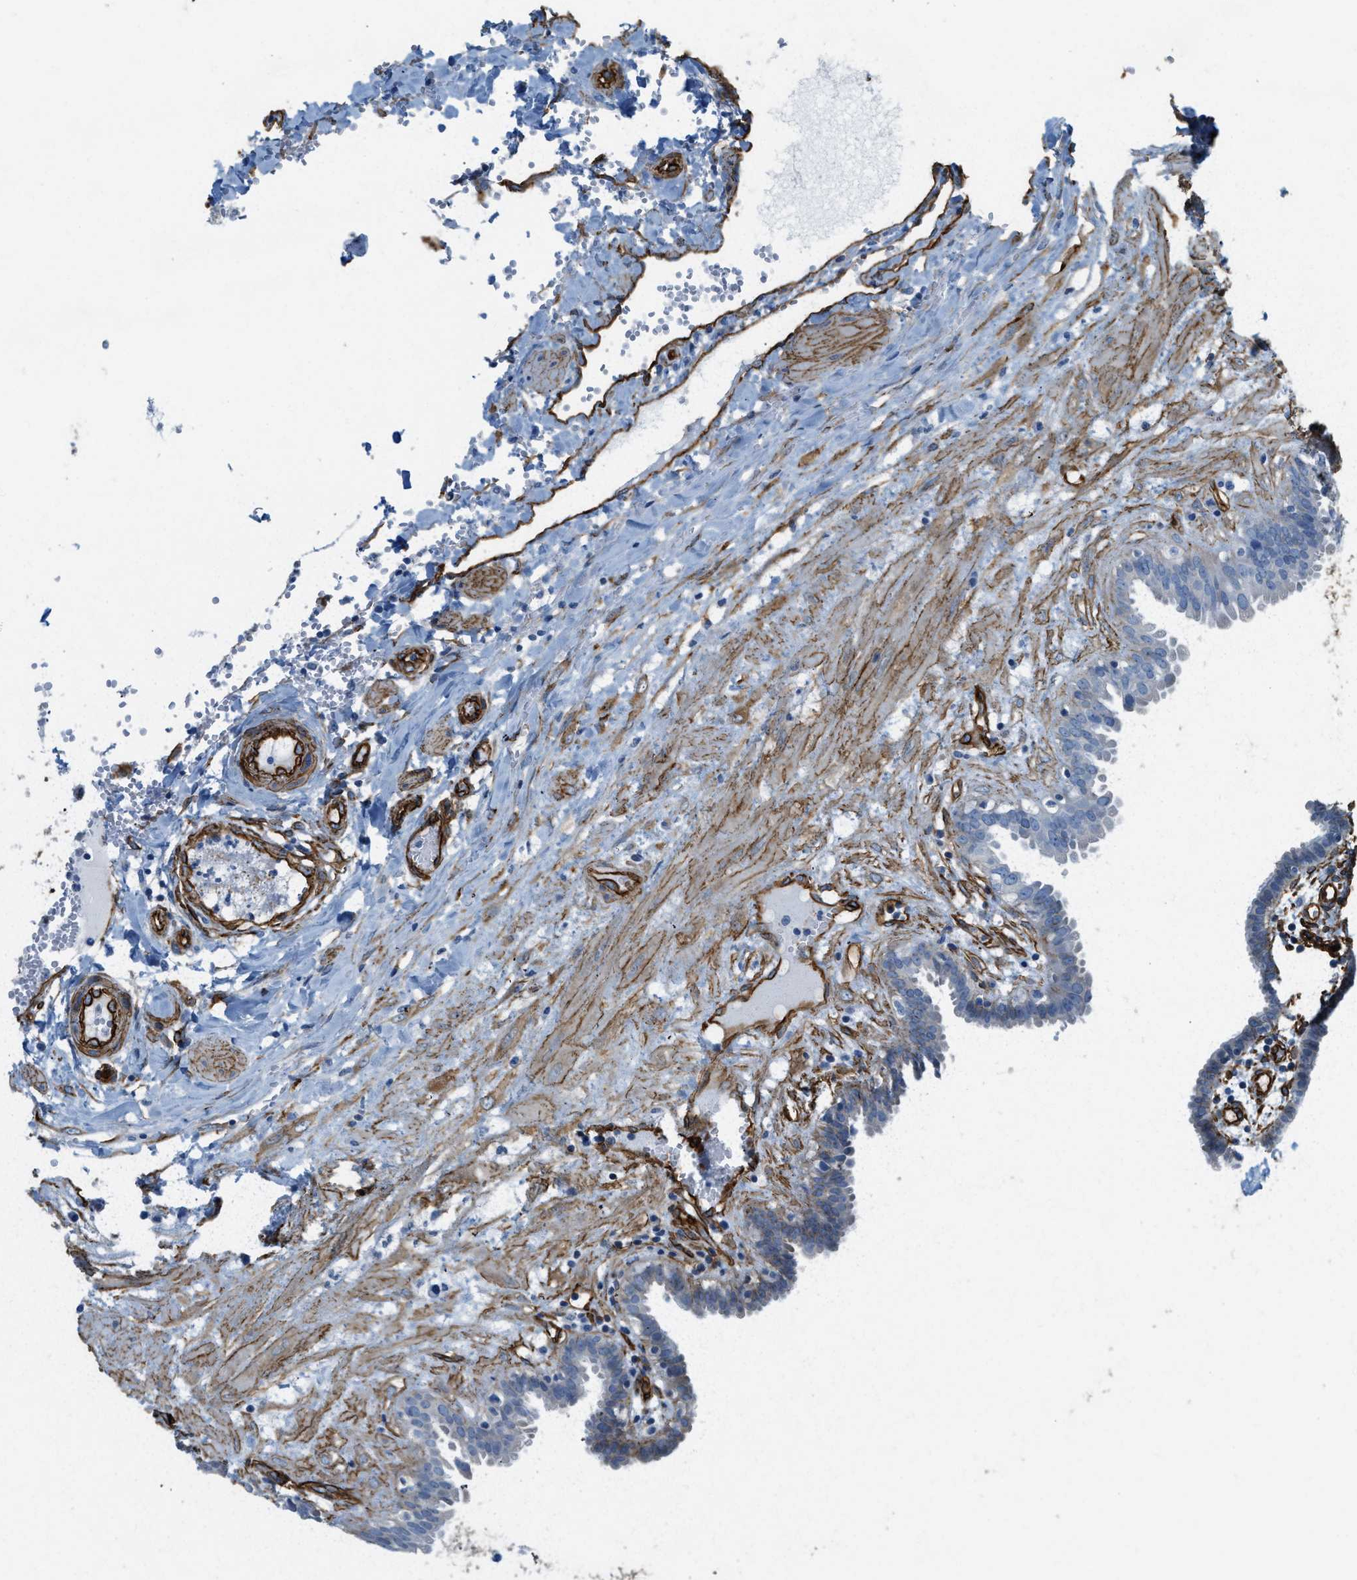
{"staining": {"intensity": "negative", "quantity": "none", "location": "none"}, "tissue": "fallopian tube", "cell_type": "Glandular cells", "image_type": "normal", "snomed": [{"axis": "morphology", "description": "Normal tissue, NOS"}, {"axis": "topography", "description": "Fallopian tube"}, {"axis": "topography", "description": "Placenta"}], "caption": "A high-resolution photomicrograph shows immunohistochemistry (IHC) staining of benign fallopian tube, which shows no significant positivity in glandular cells.", "gene": "TMEM43", "patient": {"sex": "female", "age": 32}}